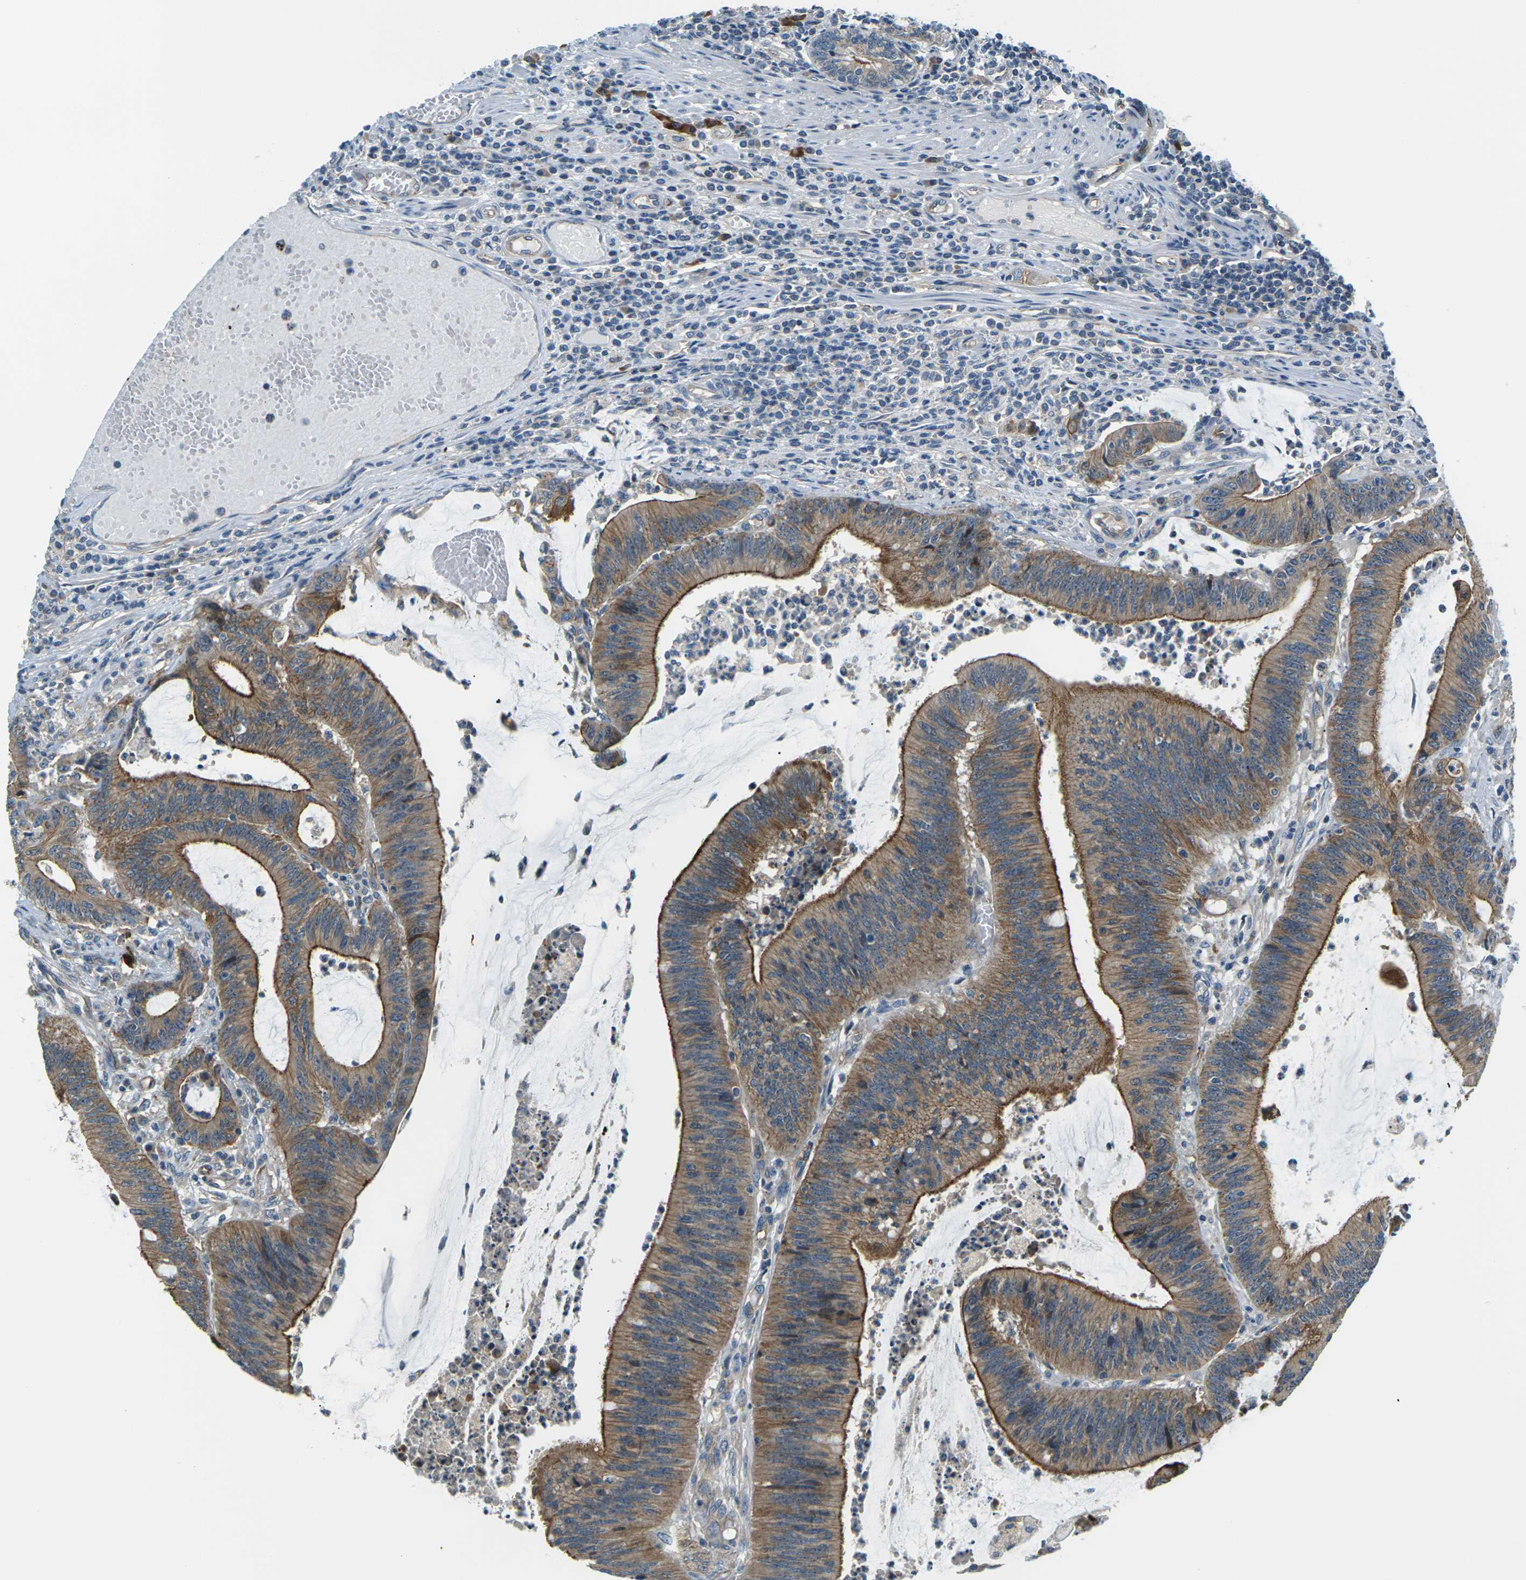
{"staining": {"intensity": "strong", "quantity": ">75%", "location": "cytoplasmic/membranous"}, "tissue": "colorectal cancer", "cell_type": "Tumor cells", "image_type": "cancer", "snomed": [{"axis": "morphology", "description": "Adenocarcinoma, NOS"}, {"axis": "topography", "description": "Rectum"}], "caption": "A micrograph of human colorectal cancer stained for a protein displays strong cytoplasmic/membranous brown staining in tumor cells. (DAB IHC with brightfield microscopy, high magnification).", "gene": "SLC13A3", "patient": {"sex": "female", "age": 66}}